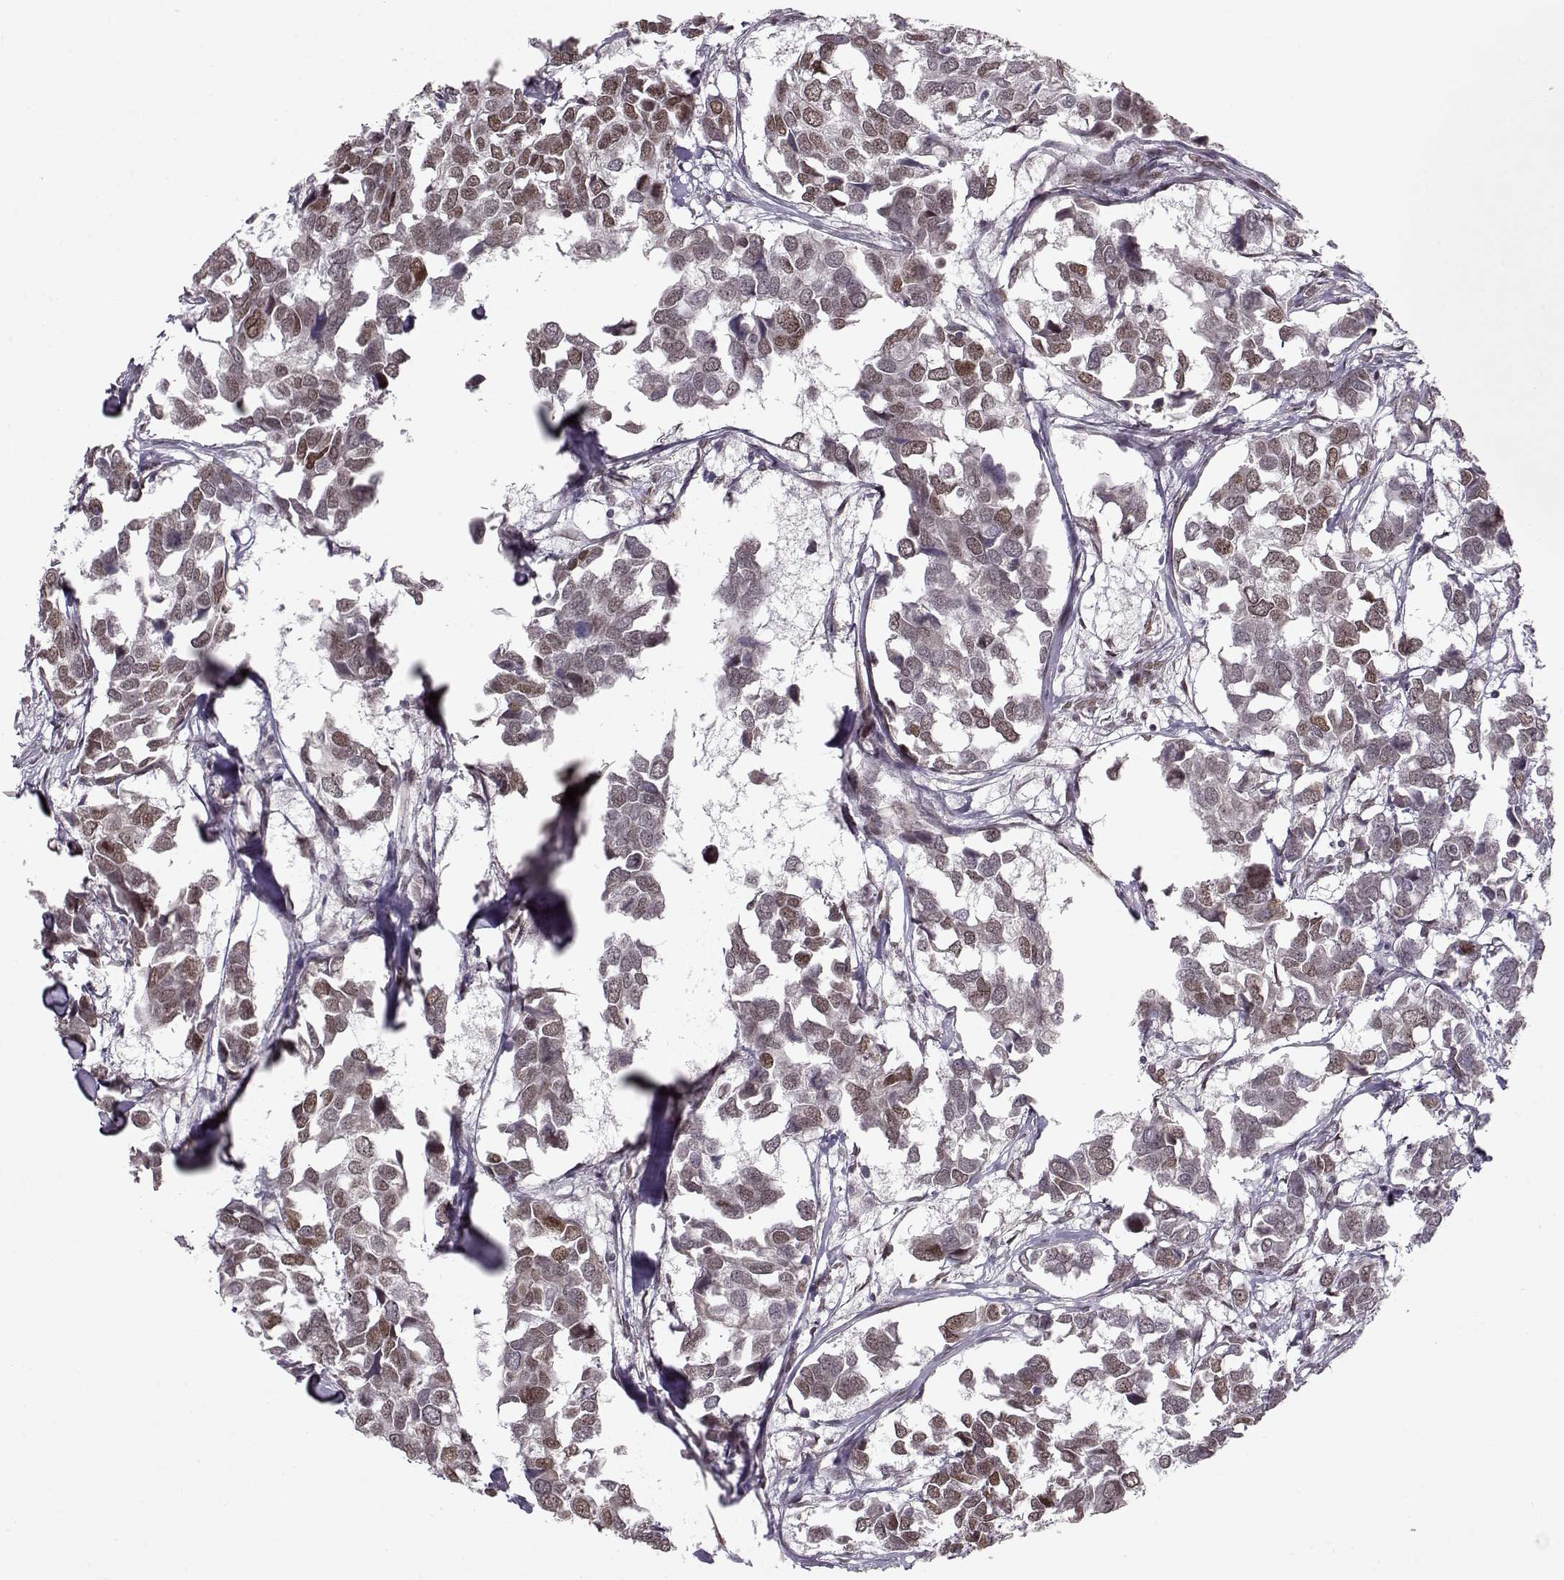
{"staining": {"intensity": "moderate", "quantity": "25%-75%", "location": "cytoplasmic/membranous"}, "tissue": "breast cancer", "cell_type": "Tumor cells", "image_type": "cancer", "snomed": [{"axis": "morphology", "description": "Duct carcinoma"}, {"axis": "topography", "description": "Breast"}], "caption": "This histopathology image exhibits infiltrating ductal carcinoma (breast) stained with immunohistochemistry (IHC) to label a protein in brown. The cytoplasmic/membranous of tumor cells show moderate positivity for the protein. Nuclei are counter-stained blue.", "gene": "RAI1", "patient": {"sex": "female", "age": 83}}